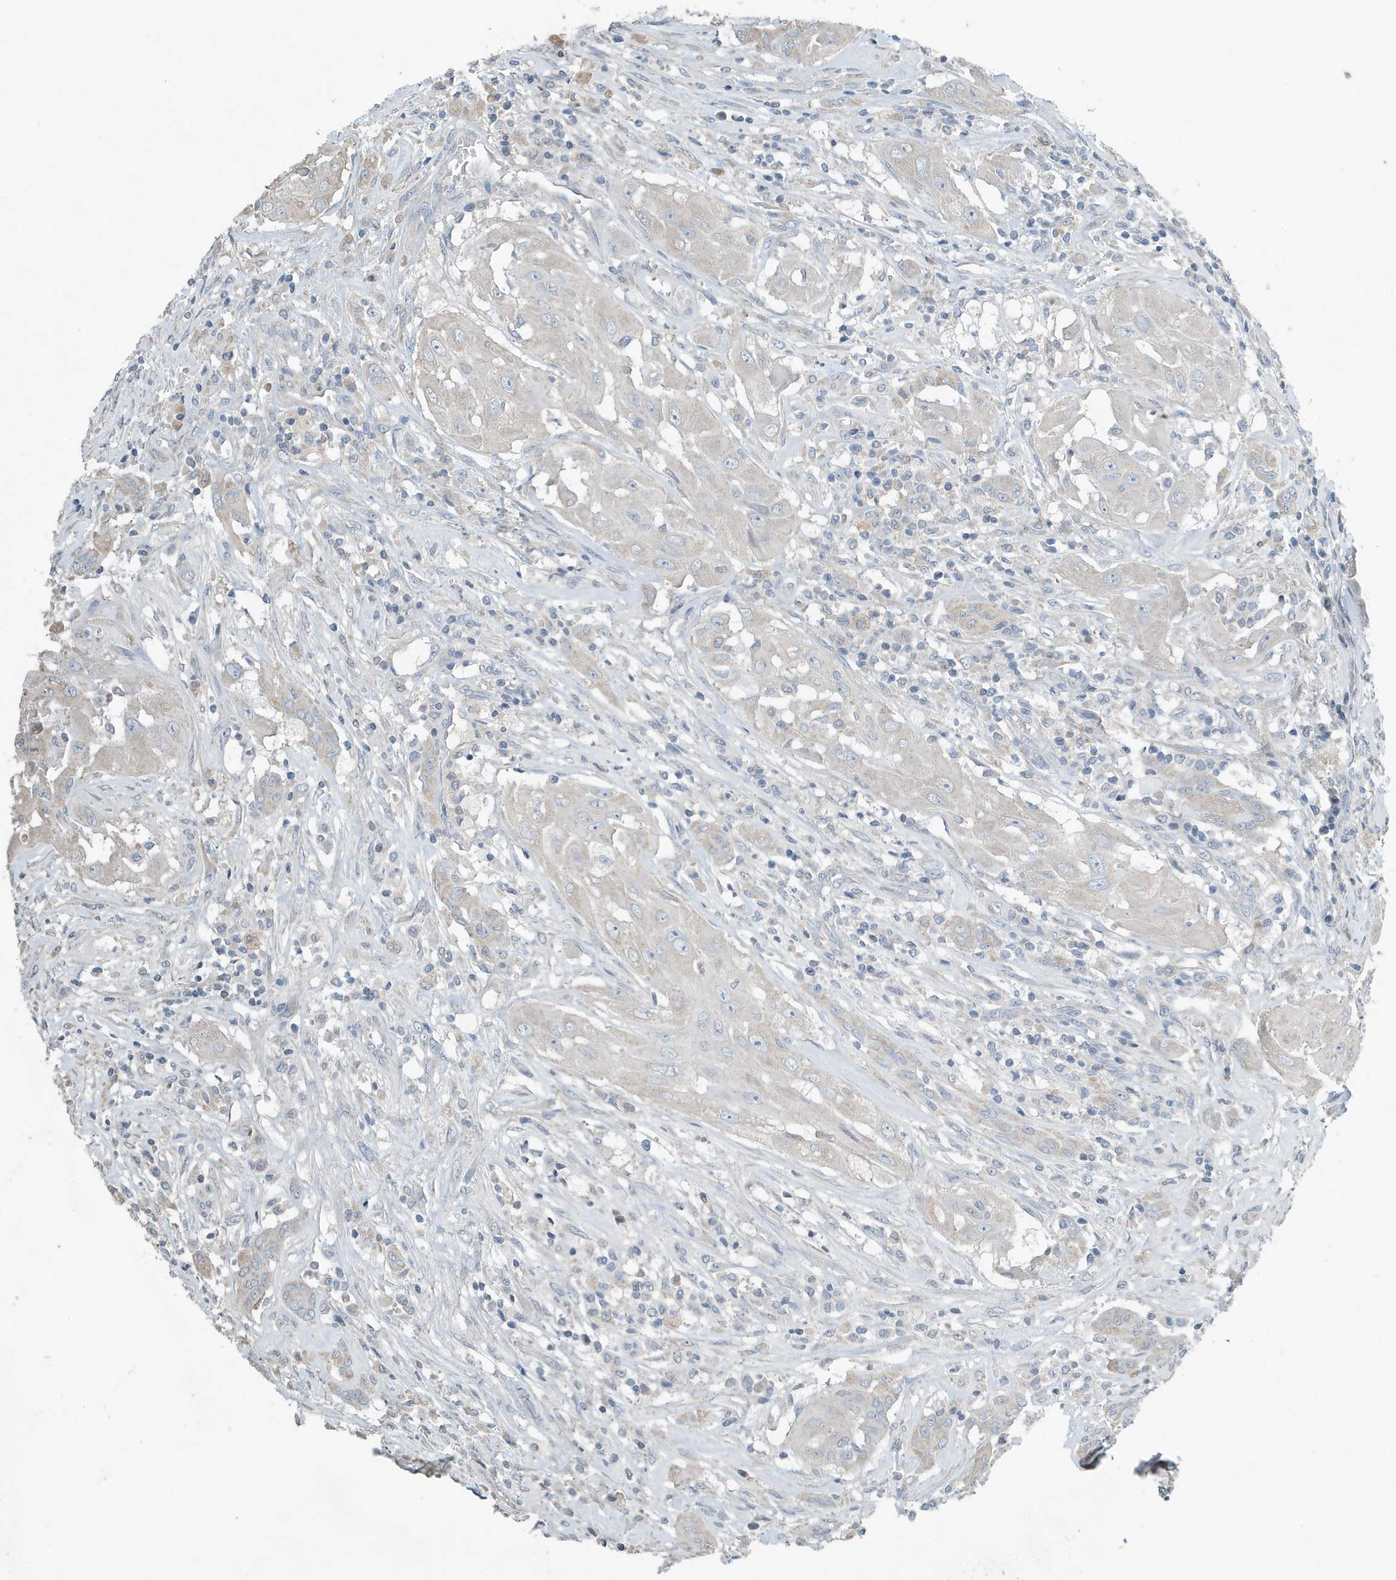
{"staining": {"intensity": "negative", "quantity": "none", "location": "none"}, "tissue": "thyroid cancer", "cell_type": "Tumor cells", "image_type": "cancer", "snomed": [{"axis": "morphology", "description": "Papillary adenocarcinoma, NOS"}, {"axis": "topography", "description": "Thyroid gland"}], "caption": "Histopathology image shows no protein positivity in tumor cells of papillary adenocarcinoma (thyroid) tissue. The staining was performed using DAB (3,3'-diaminobenzidine) to visualize the protein expression in brown, while the nuclei were stained in blue with hematoxylin (Magnification: 20x).", "gene": "UGT2B4", "patient": {"sex": "female", "age": 59}}